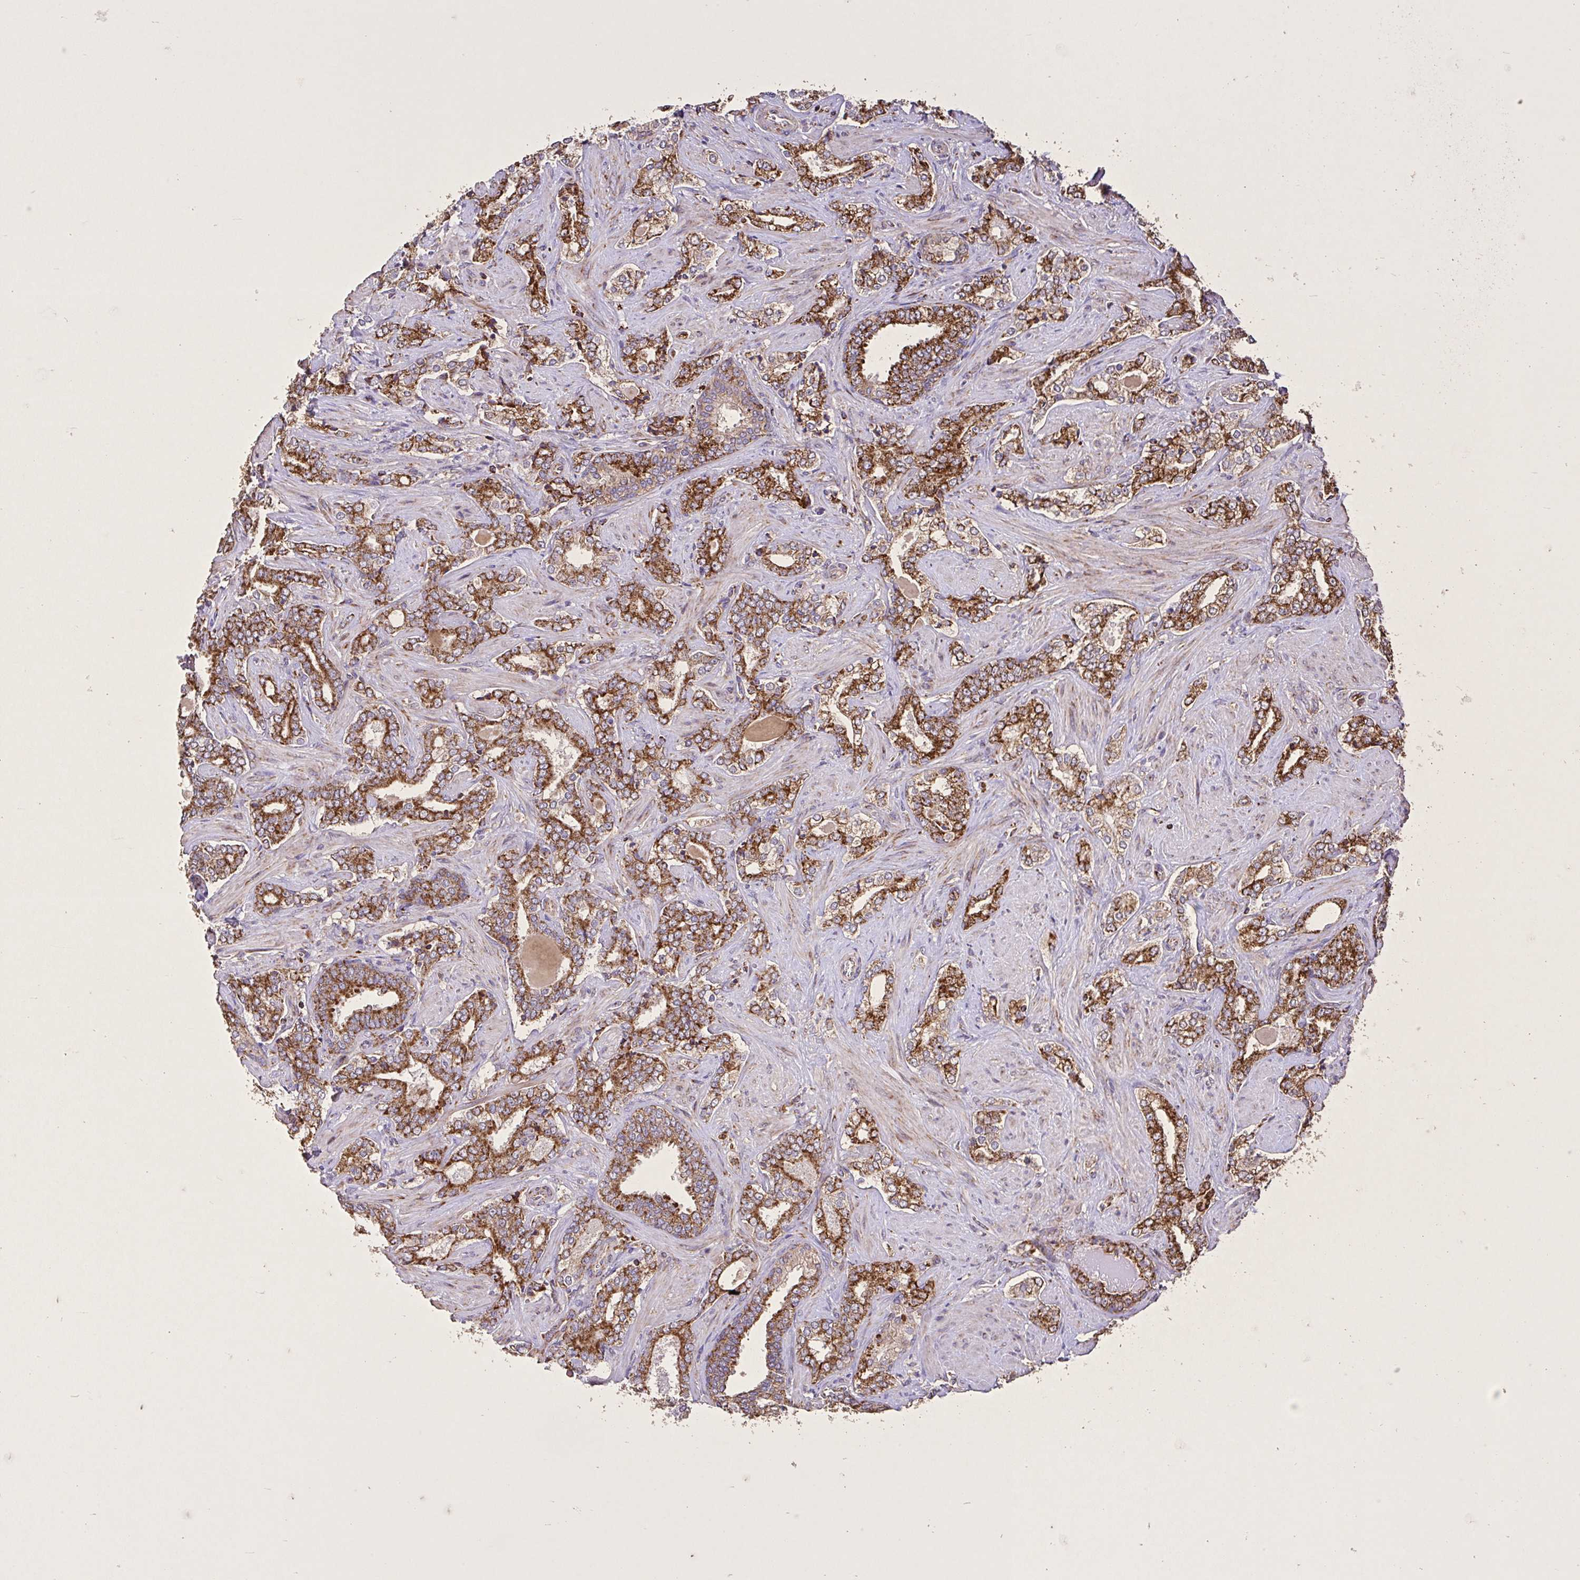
{"staining": {"intensity": "strong", "quantity": ">75%", "location": "cytoplasmic/membranous"}, "tissue": "prostate cancer", "cell_type": "Tumor cells", "image_type": "cancer", "snomed": [{"axis": "morphology", "description": "Adenocarcinoma, High grade"}, {"axis": "topography", "description": "Prostate"}], "caption": "Protein expression analysis of prostate cancer (high-grade adenocarcinoma) exhibits strong cytoplasmic/membranous expression in about >75% of tumor cells.", "gene": "AGK", "patient": {"sex": "male", "age": 60}}